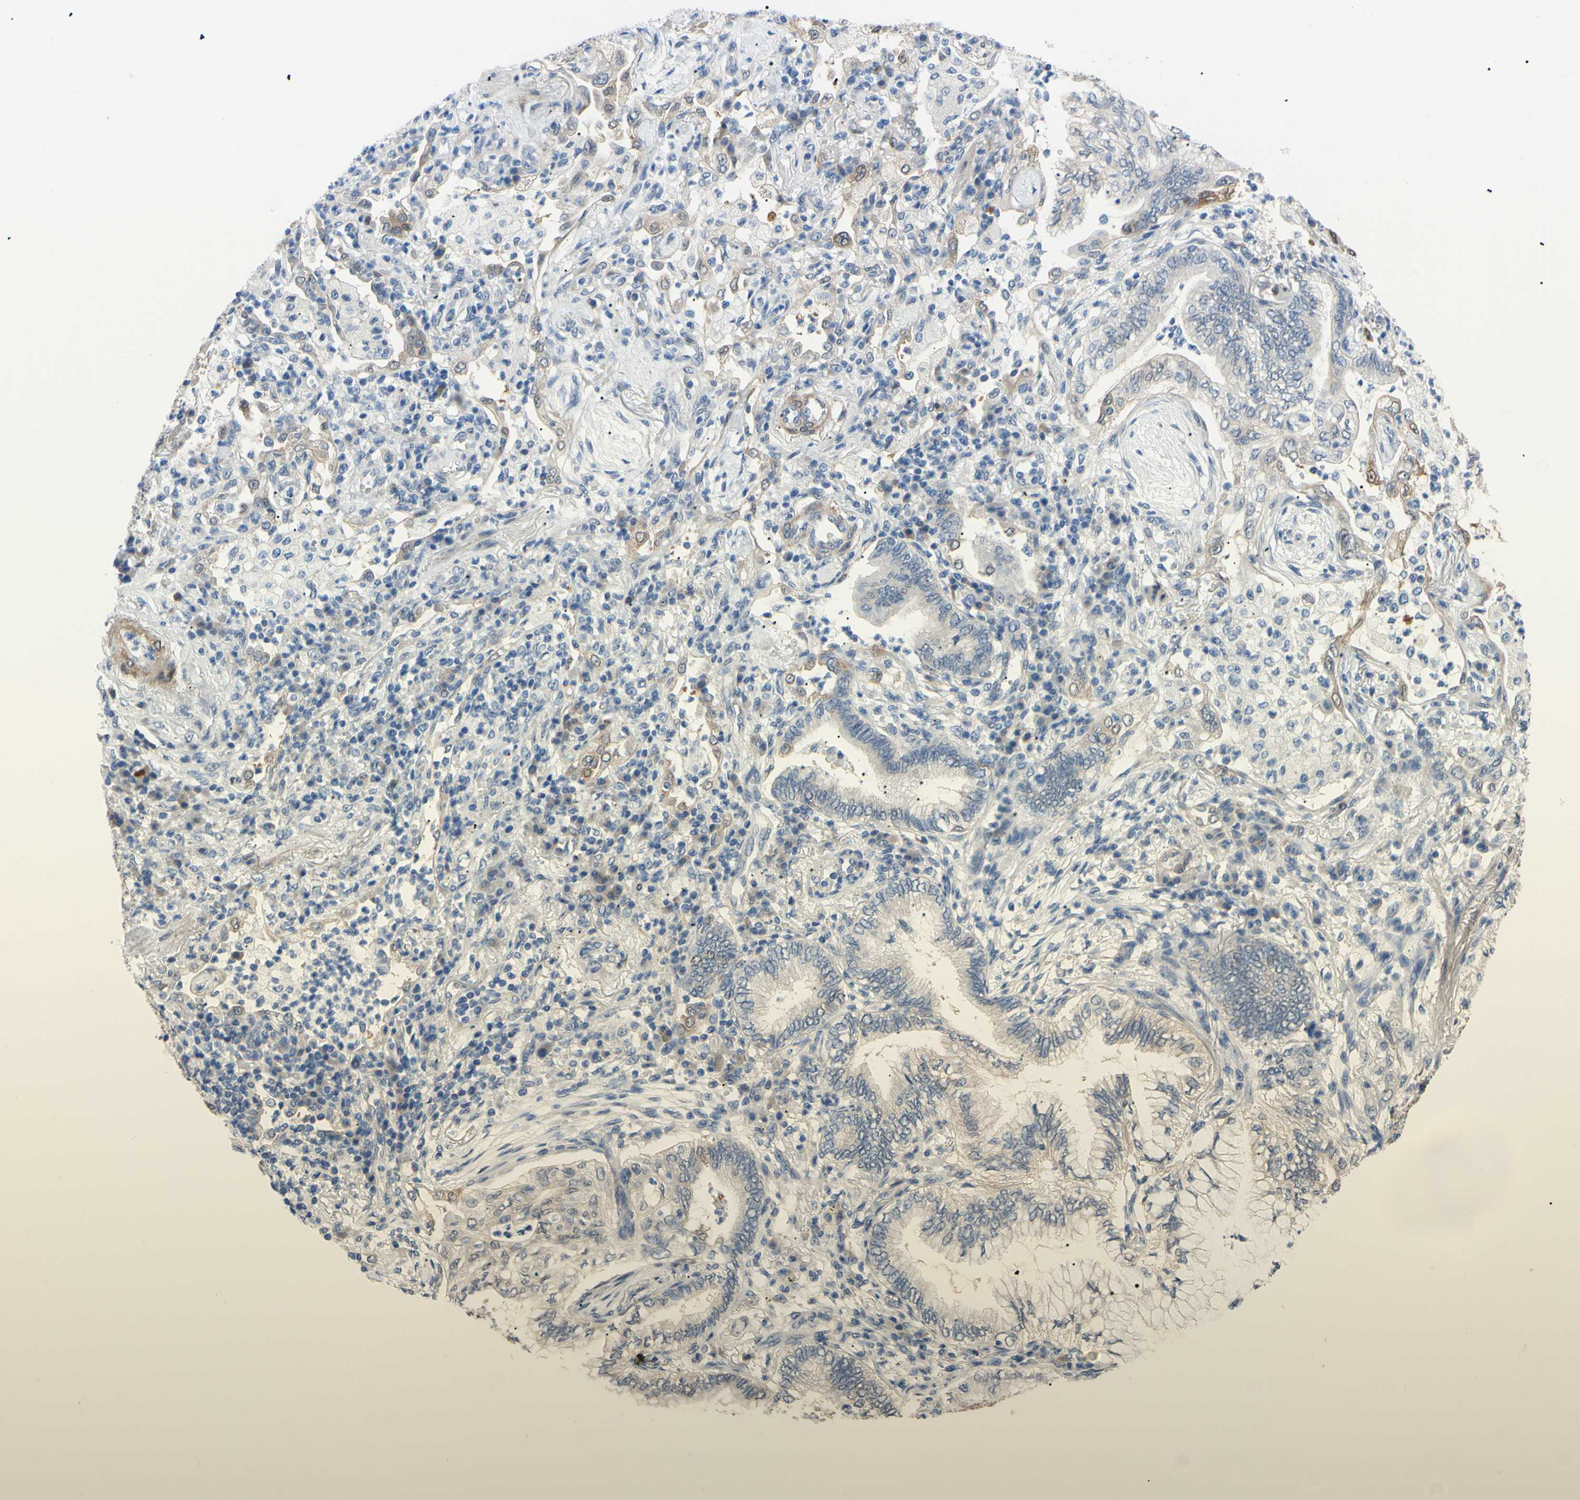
{"staining": {"intensity": "weak", "quantity": ">75%", "location": "cytoplasmic/membranous"}, "tissue": "lung cancer", "cell_type": "Tumor cells", "image_type": "cancer", "snomed": [{"axis": "morphology", "description": "Normal tissue, NOS"}, {"axis": "morphology", "description": "Adenocarcinoma, NOS"}, {"axis": "topography", "description": "Bronchus"}, {"axis": "topography", "description": "Lung"}], "caption": "Immunohistochemical staining of human lung cancer shows weak cytoplasmic/membranous protein positivity in approximately >75% of tumor cells. (Brightfield microscopy of DAB IHC at high magnification).", "gene": "NOL3", "patient": {"sex": "female", "age": 70}}